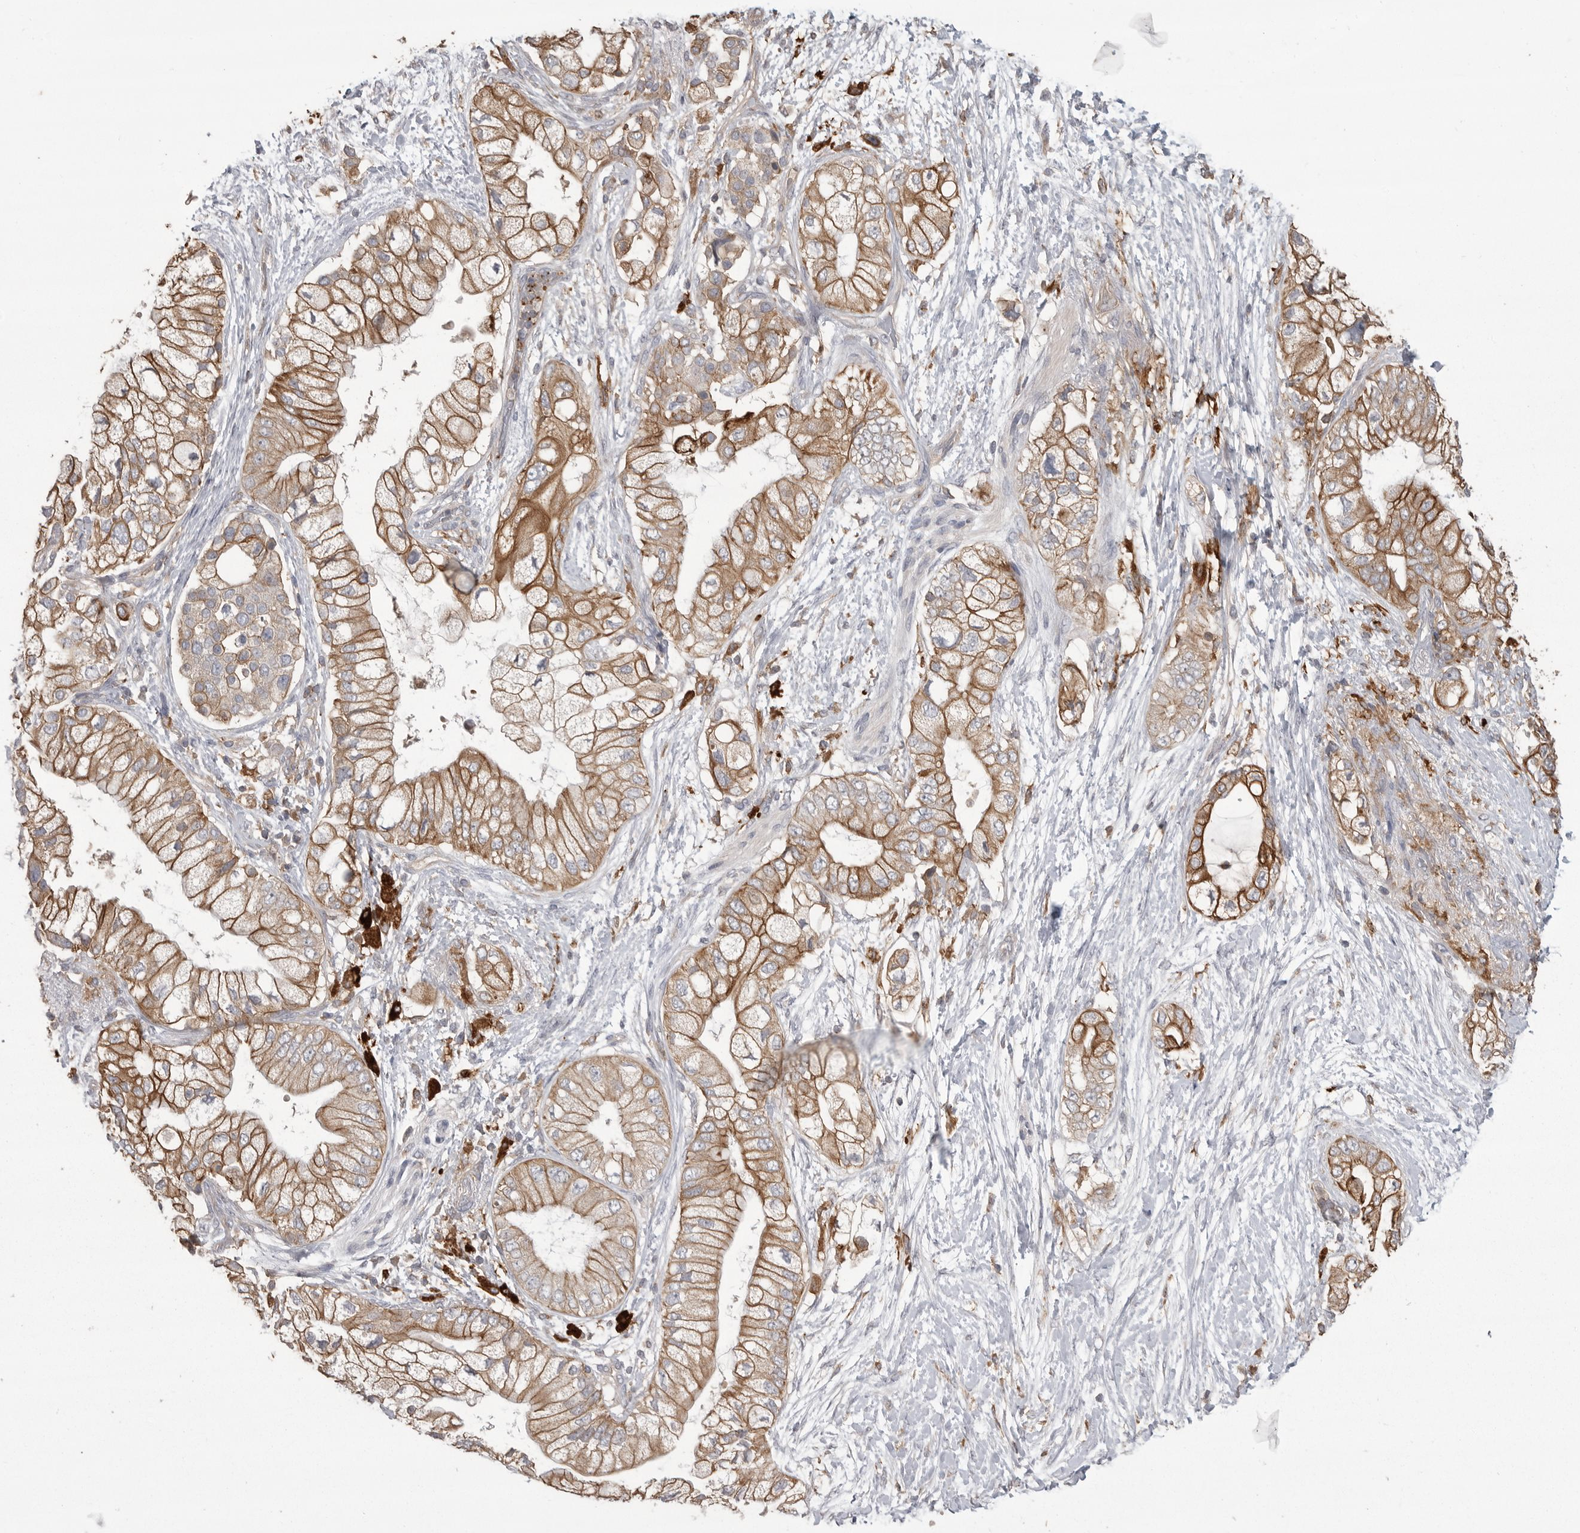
{"staining": {"intensity": "moderate", "quantity": ">75%", "location": "cytoplasmic/membranous"}, "tissue": "pancreatic cancer", "cell_type": "Tumor cells", "image_type": "cancer", "snomed": [{"axis": "morphology", "description": "Adenocarcinoma, NOS"}, {"axis": "topography", "description": "Pancreas"}], "caption": "Immunohistochemistry micrograph of pancreatic adenocarcinoma stained for a protein (brown), which demonstrates medium levels of moderate cytoplasmic/membranous positivity in about >75% of tumor cells.", "gene": "CMTM6", "patient": {"sex": "male", "age": 53}}